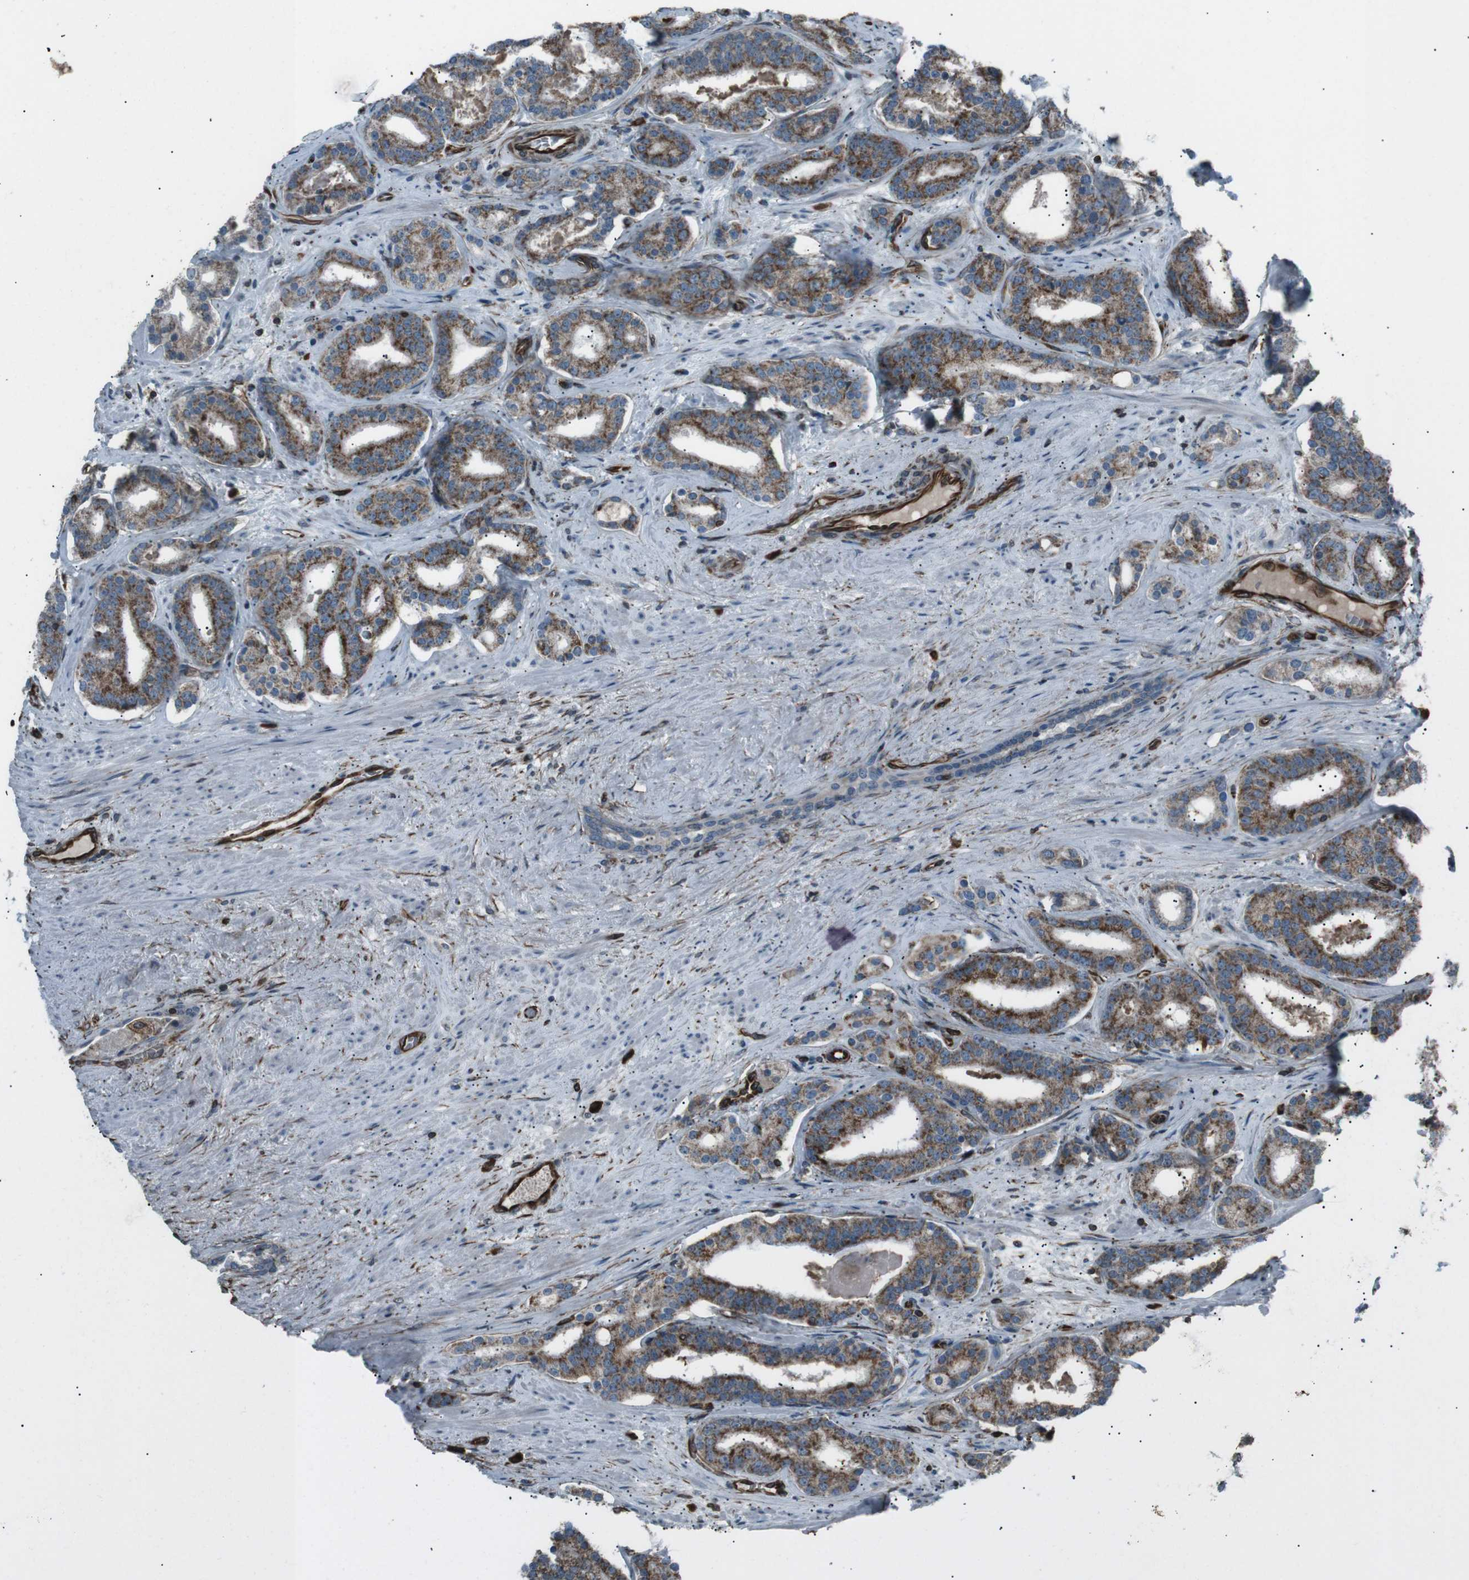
{"staining": {"intensity": "strong", "quantity": ">75%", "location": "cytoplasmic/membranous"}, "tissue": "prostate cancer", "cell_type": "Tumor cells", "image_type": "cancer", "snomed": [{"axis": "morphology", "description": "Adenocarcinoma, Low grade"}, {"axis": "topography", "description": "Prostate"}], "caption": "Adenocarcinoma (low-grade) (prostate) stained for a protein (brown) exhibits strong cytoplasmic/membranous positive positivity in approximately >75% of tumor cells.", "gene": "TMEM141", "patient": {"sex": "male", "age": 63}}